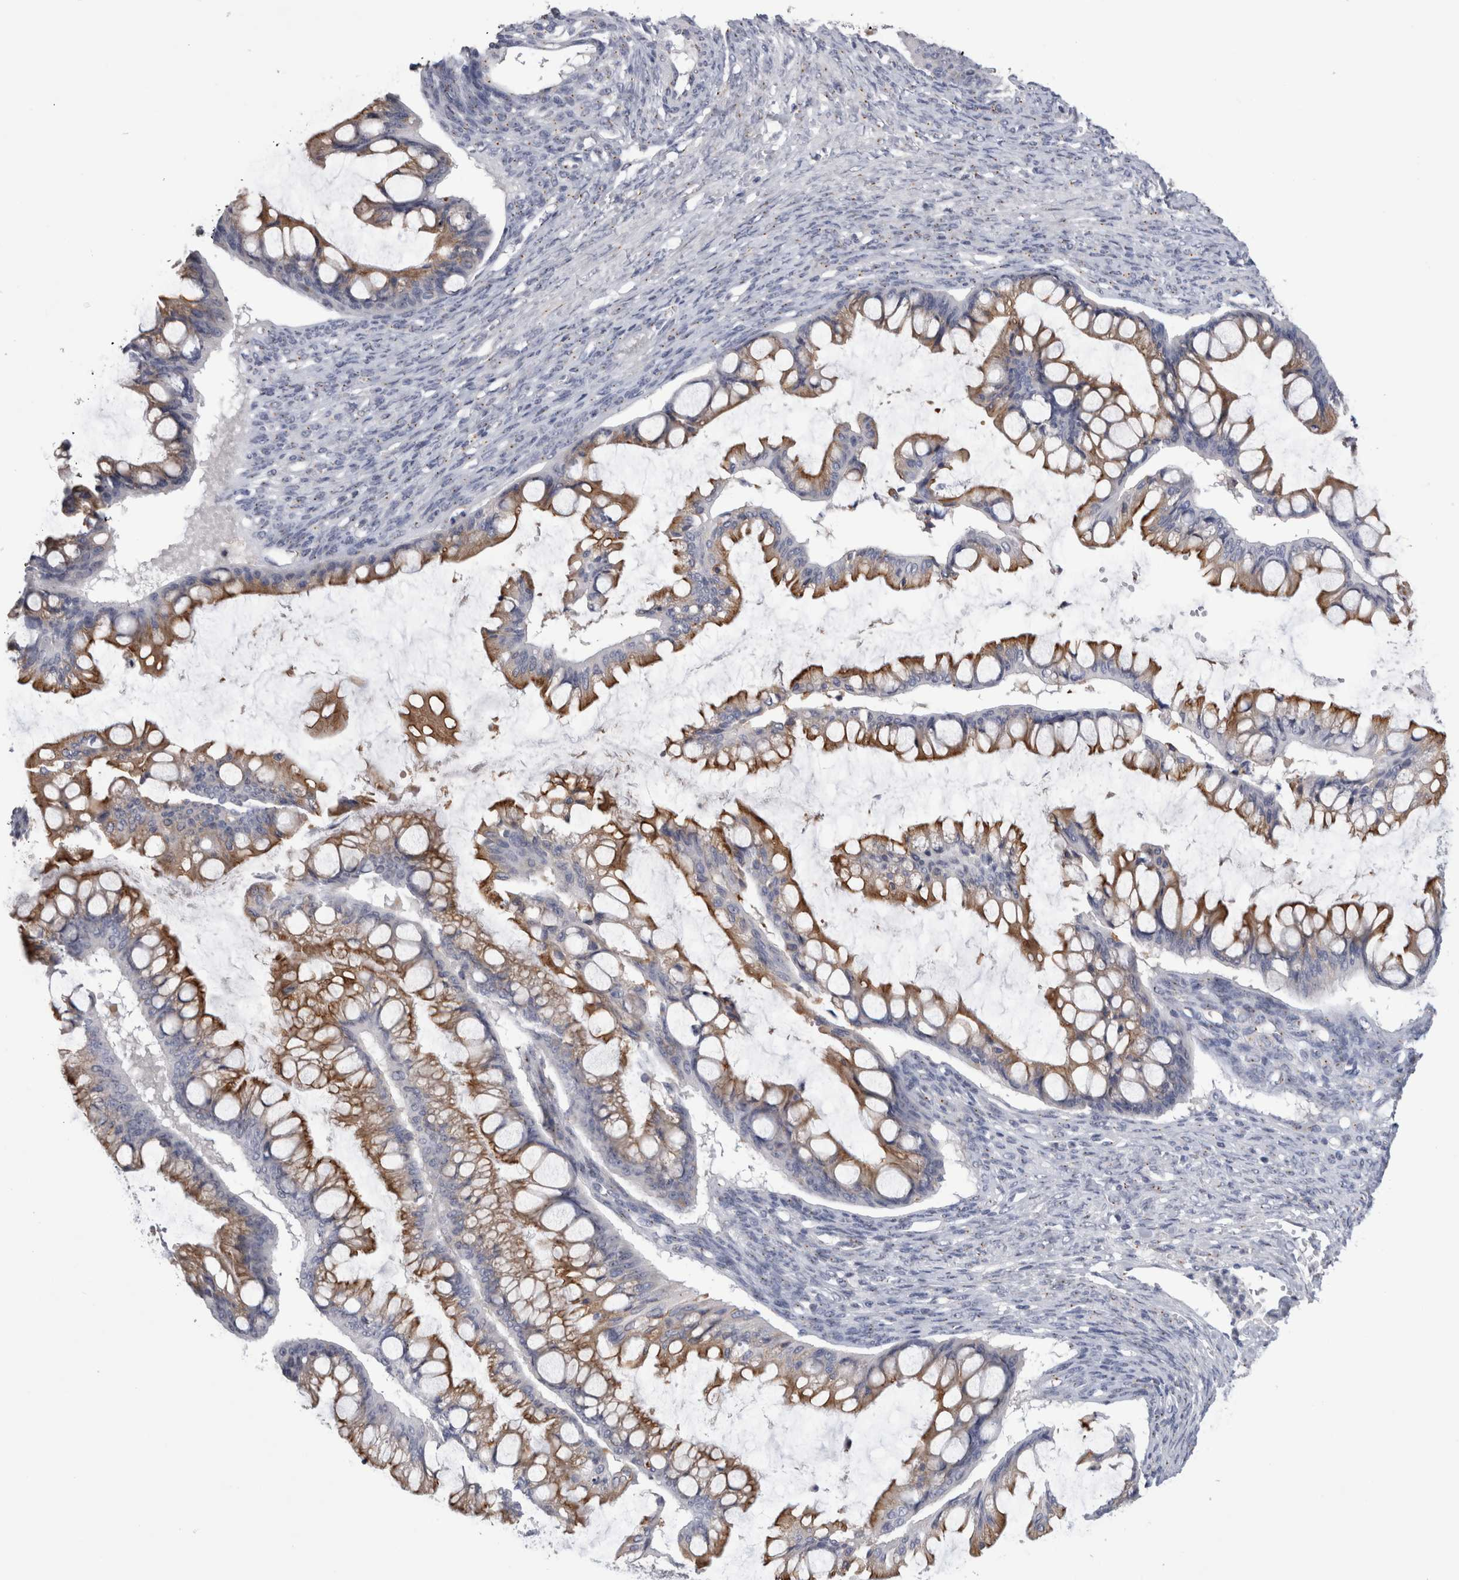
{"staining": {"intensity": "moderate", "quantity": ">75%", "location": "cytoplasmic/membranous"}, "tissue": "ovarian cancer", "cell_type": "Tumor cells", "image_type": "cancer", "snomed": [{"axis": "morphology", "description": "Cystadenocarcinoma, mucinous, NOS"}, {"axis": "topography", "description": "Ovary"}], "caption": "IHC of ovarian cancer exhibits medium levels of moderate cytoplasmic/membranous expression in approximately >75% of tumor cells.", "gene": "AKAP9", "patient": {"sex": "female", "age": 73}}